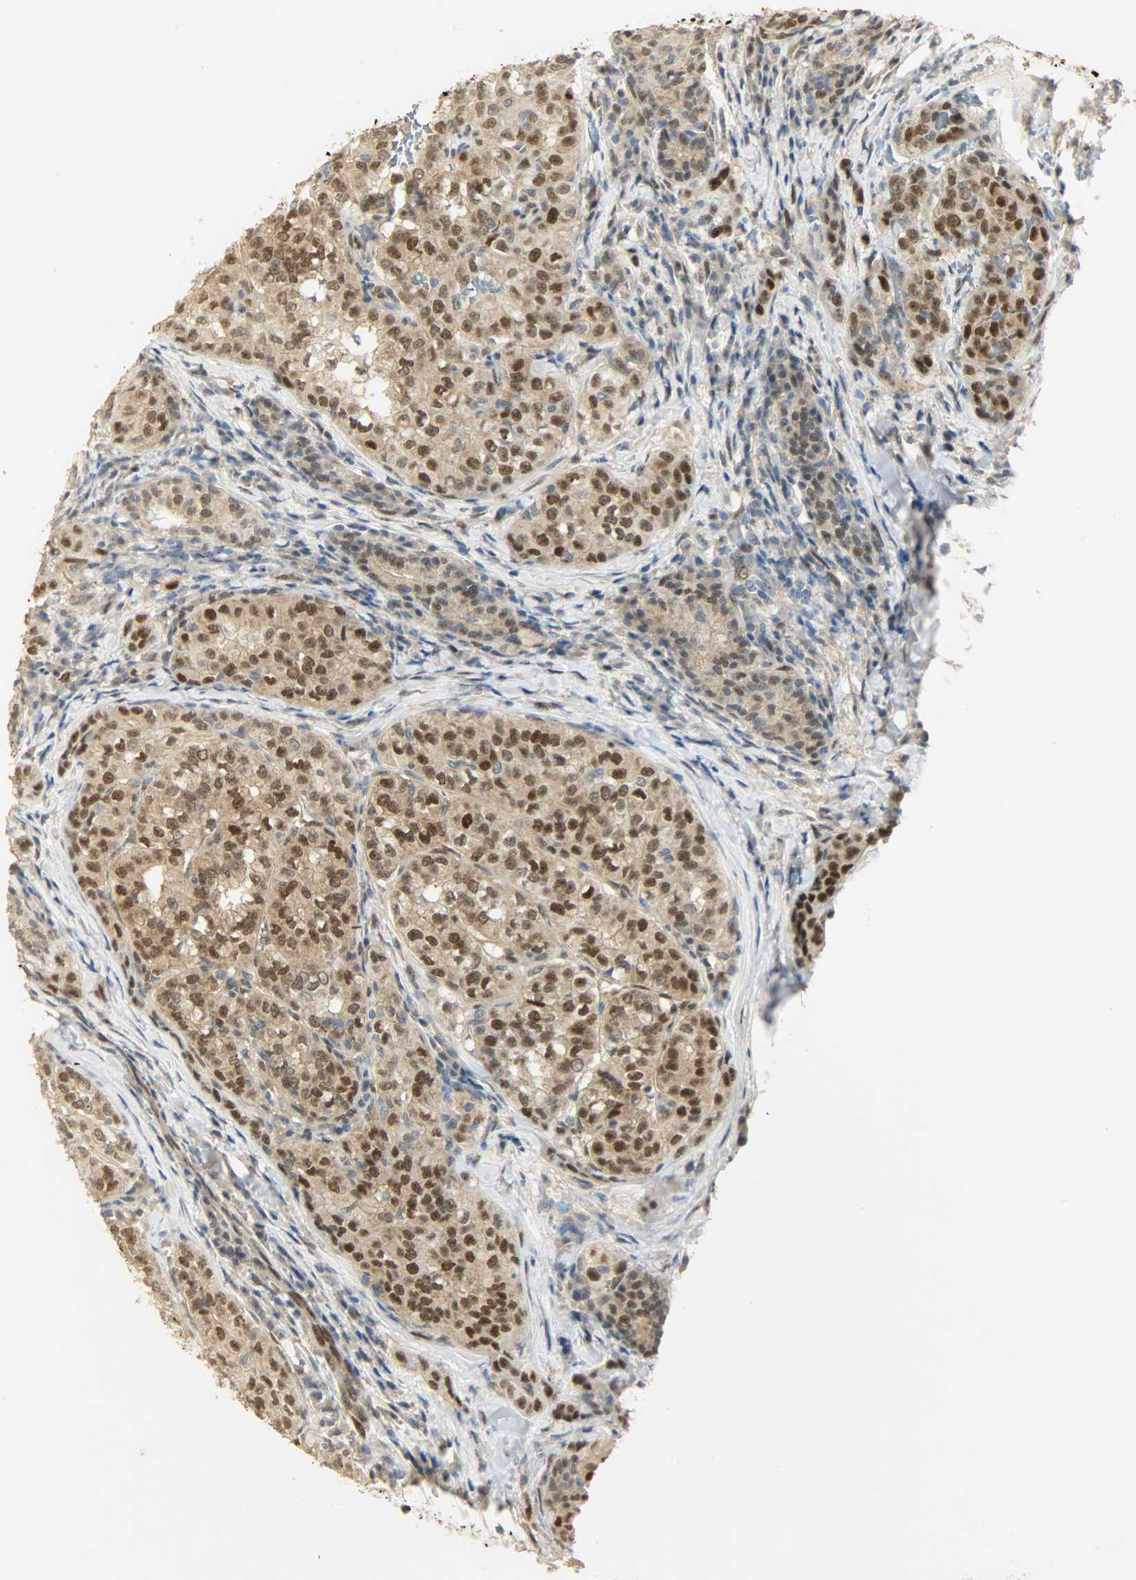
{"staining": {"intensity": "moderate", "quantity": ">75%", "location": "cytoplasmic/membranous,nuclear"}, "tissue": "thyroid cancer", "cell_type": "Tumor cells", "image_type": "cancer", "snomed": [{"axis": "morphology", "description": "Papillary adenocarcinoma, NOS"}, {"axis": "topography", "description": "Thyroid gland"}], "caption": "Tumor cells display medium levels of moderate cytoplasmic/membranous and nuclear positivity in about >75% of cells in human thyroid cancer. (DAB IHC, brown staining for protein, blue staining for nuclei).", "gene": "NPEPL1", "patient": {"sex": "female", "age": 30}}